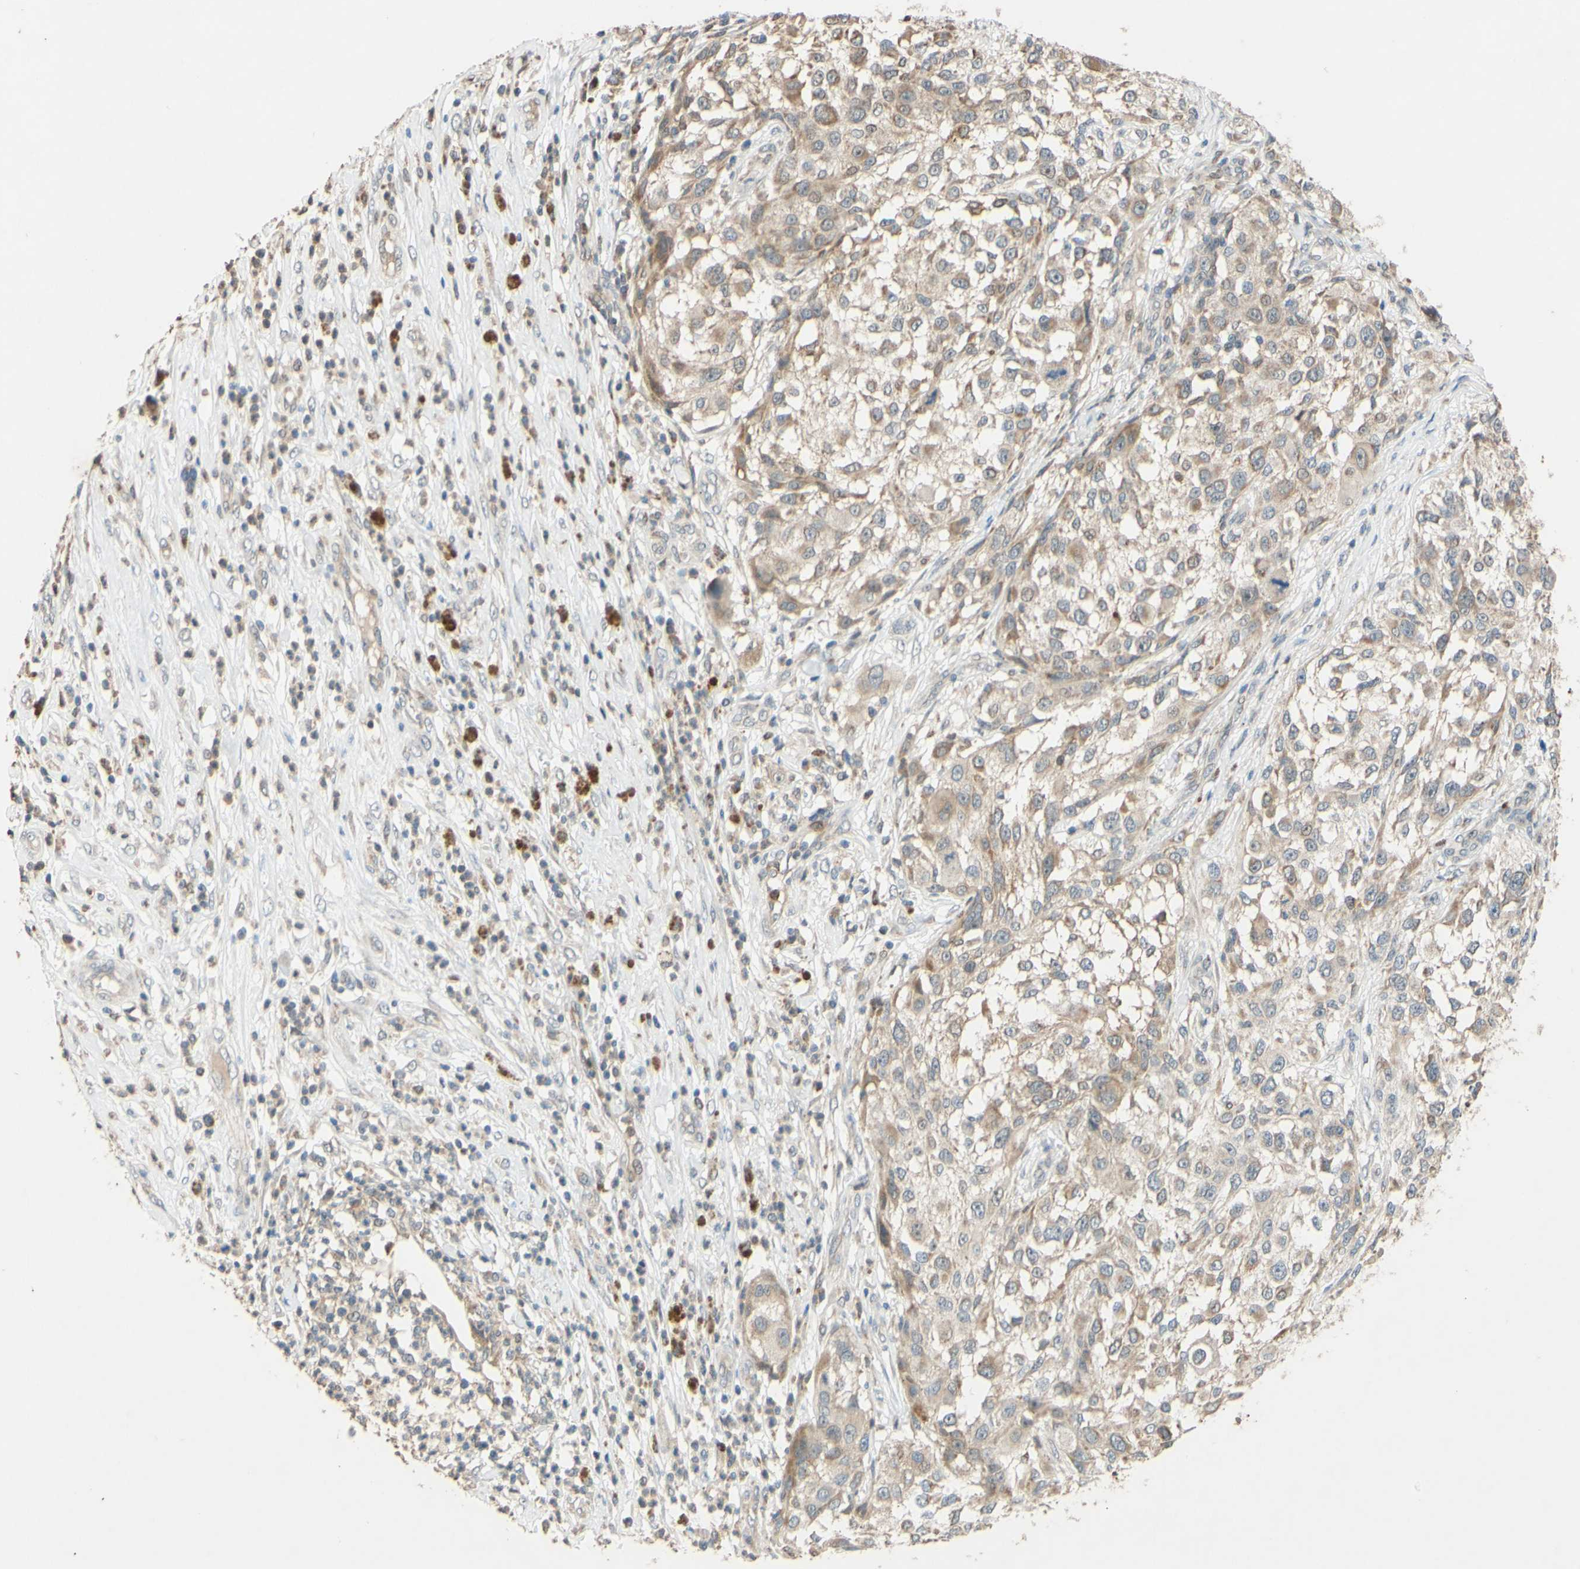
{"staining": {"intensity": "weak", "quantity": "25%-75%", "location": "cytoplasmic/membranous"}, "tissue": "melanoma", "cell_type": "Tumor cells", "image_type": "cancer", "snomed": [{"axis": "morphology", "description": "Necrosis, NOS"}, {"axis": "morphology", "description": "Malignant melanoma, NOS"}, {"axis": "topography", "description": "Skin"}], "caption": "Immunohistochemical staining of melanoma displays low levels of weak cytoplasmic/membranous expression in approximately 25%-75% of tumor cells.", "gene": "GATA1", "patient": {"sex": "female", "age": 87}}